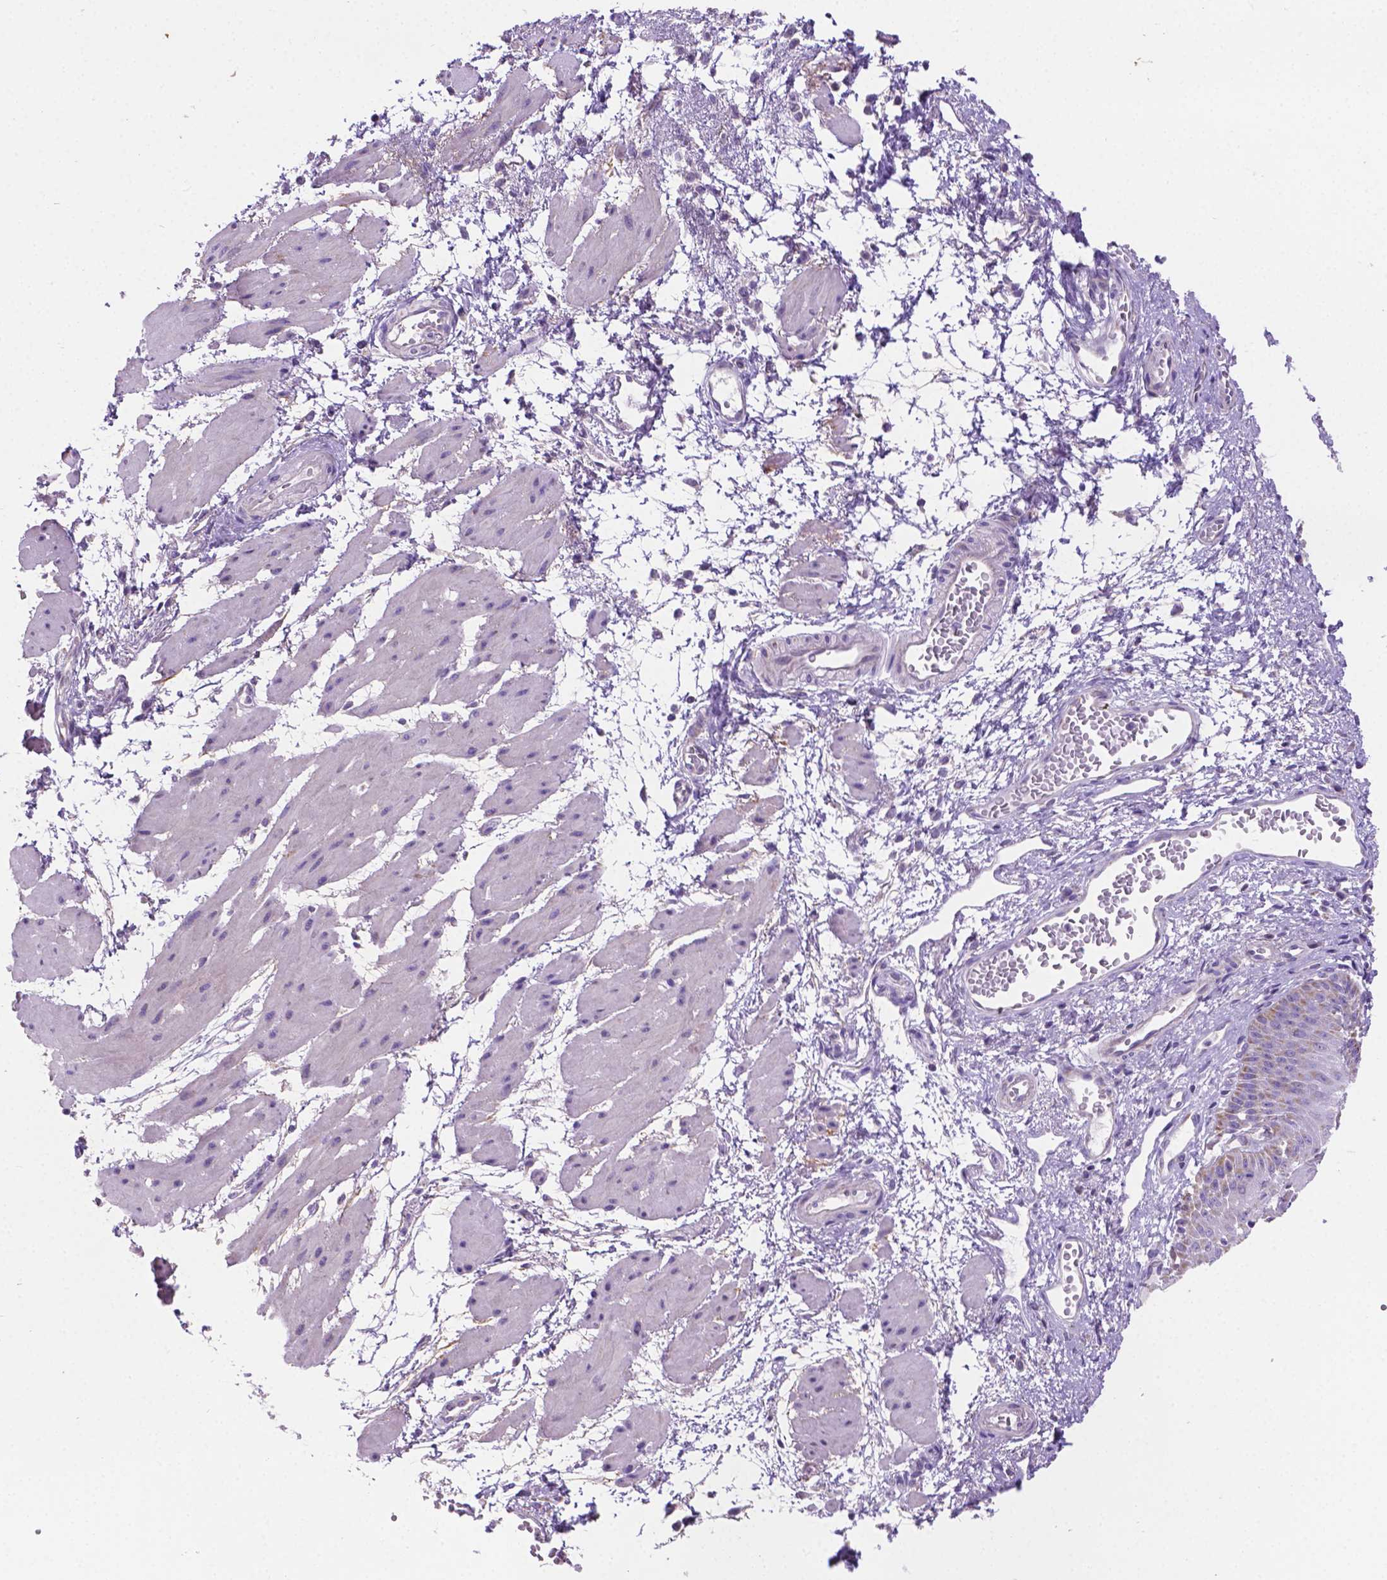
{"staining": {"intensity": "weak", "quantity": "<25%", "location": "cytoplasmic/membranous"}, "tissue": "esophagus", "cell_type": "Squamous epithelial cells", "image_type": "normal", "snomed": [{"axis": "morphology", "description": "Normal tissue, NOS"}, {"axis": "topography", "description": "Esophagus"}], "caption": "The micrograph shows no staining of squamous epithelial cells in benign esophagus. Nuclei are stained in blue.", "gene": "CSPG5", "patient": {"sex": "male", "age": 71}}